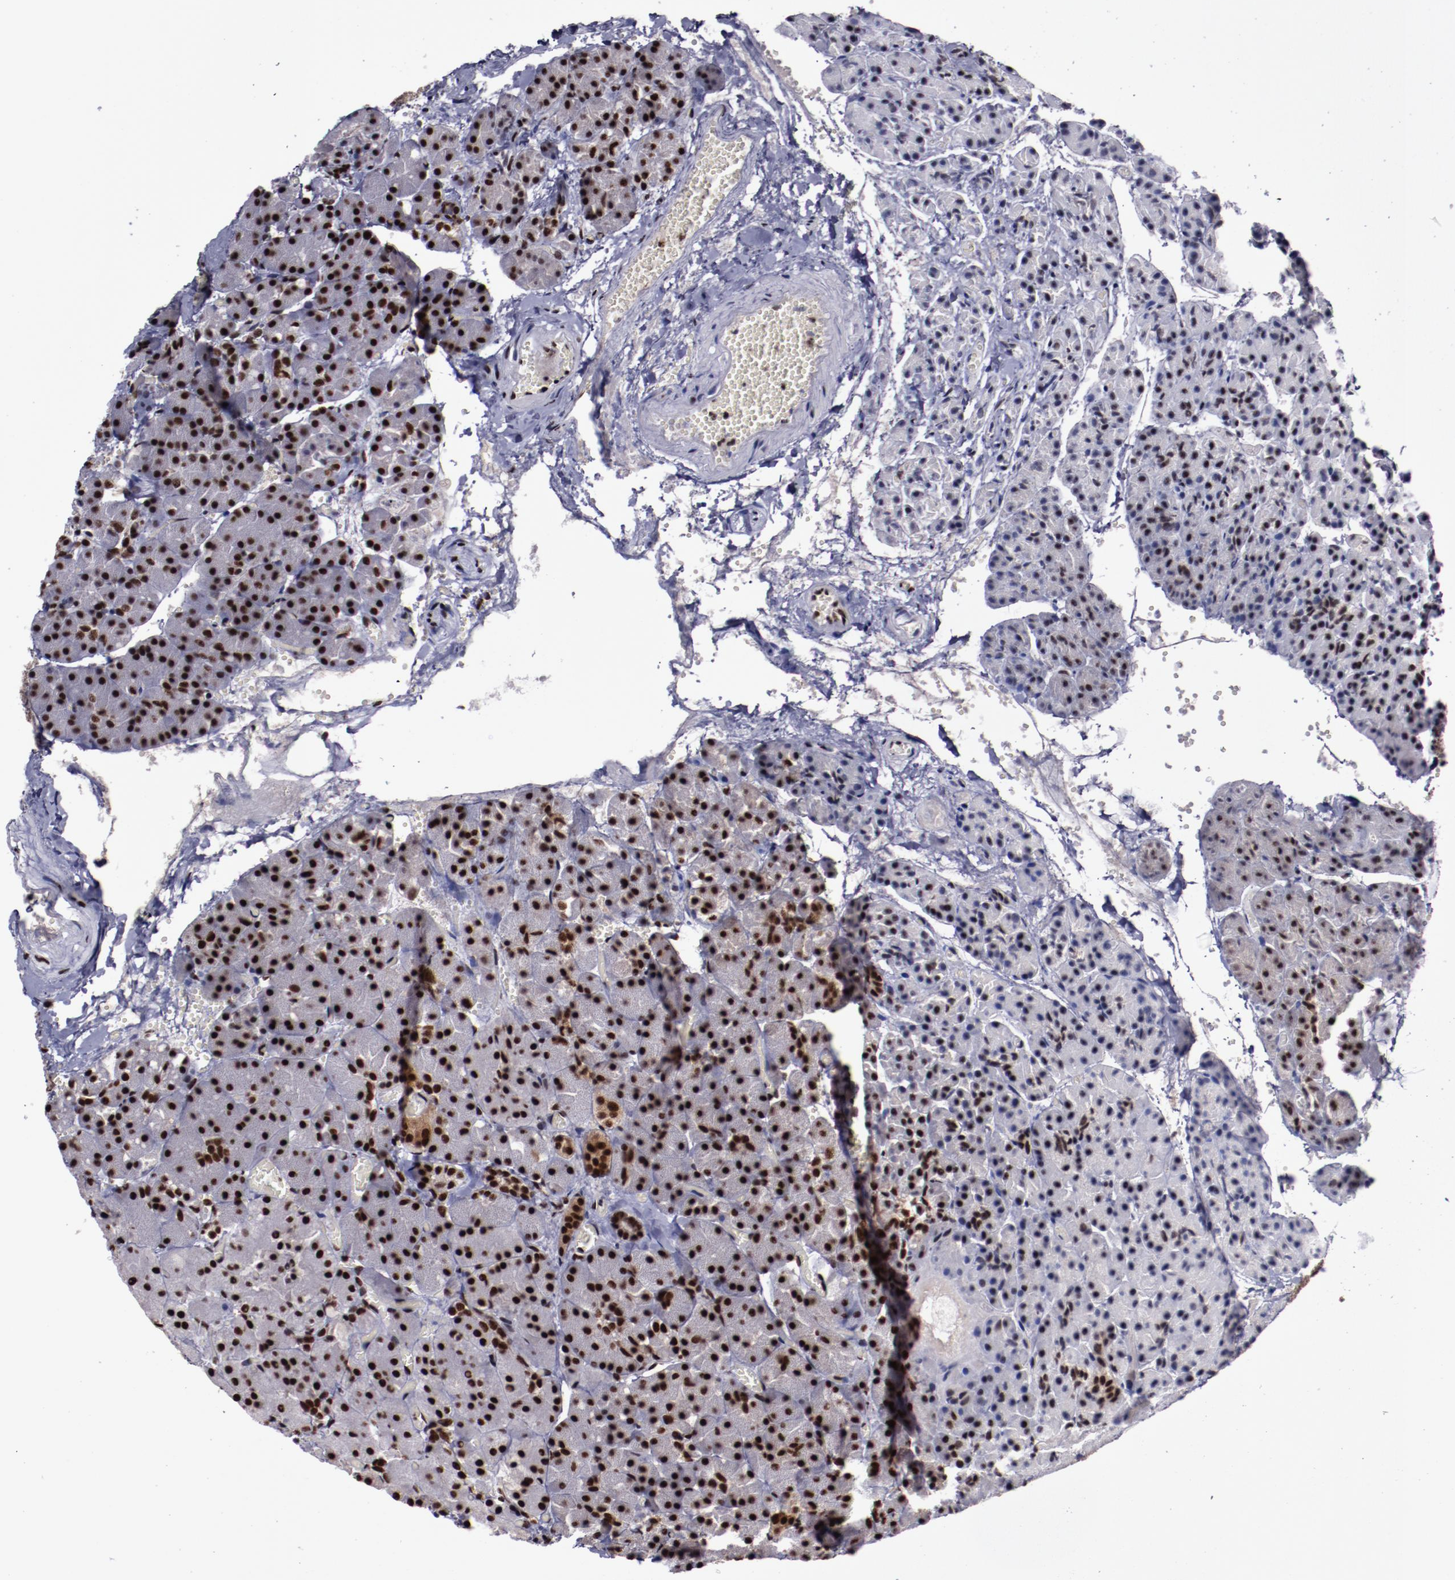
{"staining": {"intensity": "moderate", "quantity": ">75%", "location": "nuclear"}, "tissue": "carcinoid", "cell_type": "Tumor cells", "image_type": "cancer", "snomed": [{"axis": "morphology", "description": "Normal tissue, NOS"}, {"axis": "morphology", "description": "Carcinoid, malignant, NOS"}, {"axis": "topography", "description": "Pancreas"}], "caption": "This photomicrograph demonstrates carcinoid stained with IHC to label a protein in brown. The nuclear of tumor cells show moderate positivity for the protein. Nuclei are counter-stained blue.", "gene": "ERH", "patient": {"sex": "female", "age": 35}}